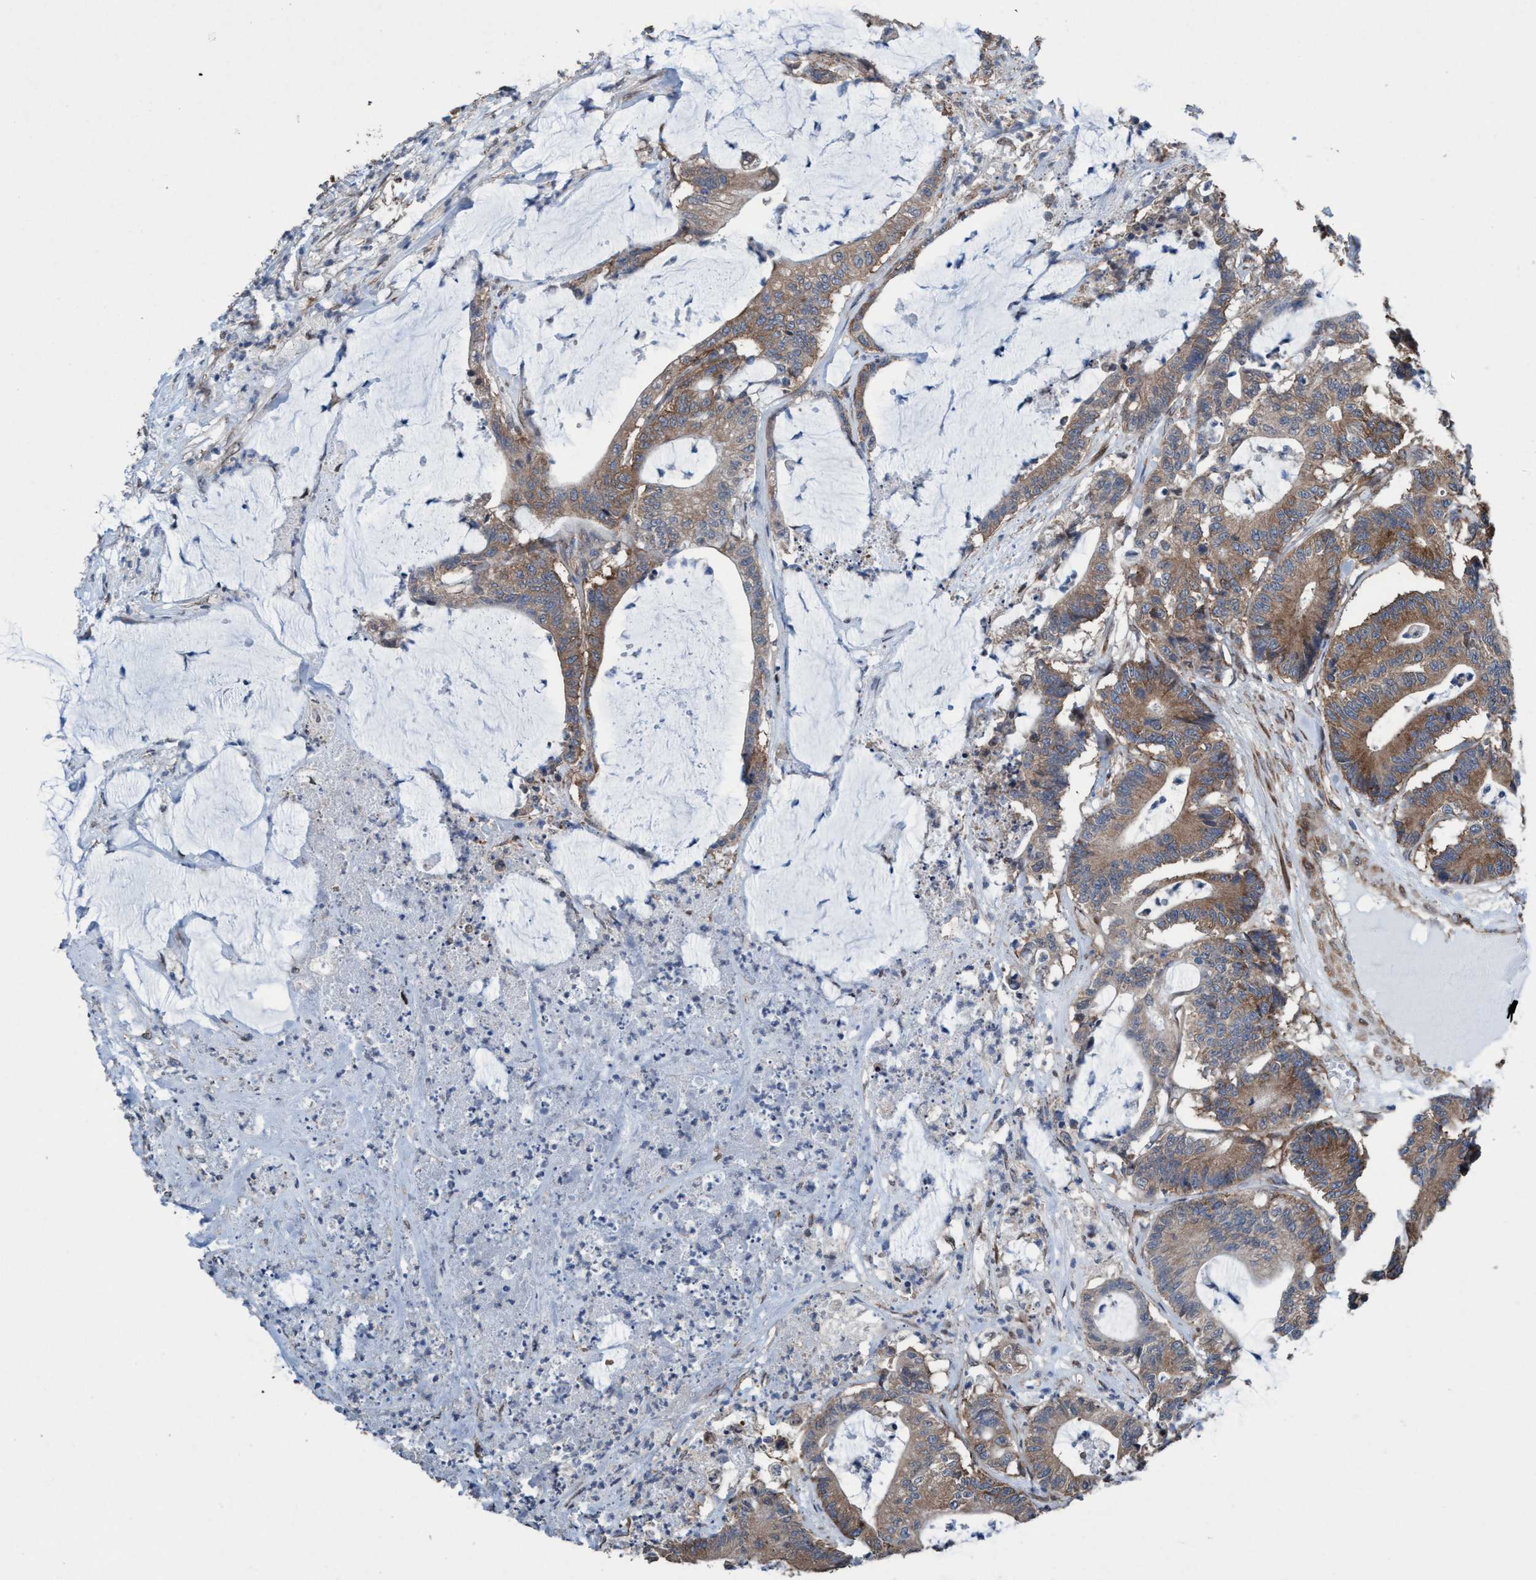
{"staining": {"intensity": "moderate", "quantity": ">75%", "location": "cytoplasmic/membranous"}, "tissue": "colorectal cancer", "cell_type": "Tumor cells", "image_type": "cancer", "snomed": [{"axis": "morphology", "description": "Adenocarcinoma, NOS"}, {"axis": "topography", "description": "Colon"}], "caption": "Immunohistochemical staining of human colorectal cancer exhibits medium levels of moderate cytoplasmic/membranous positivity in approximately >75% of tumor cells.", "gene": "METAP2", "patient": {"sex": "female", "age": 84}}